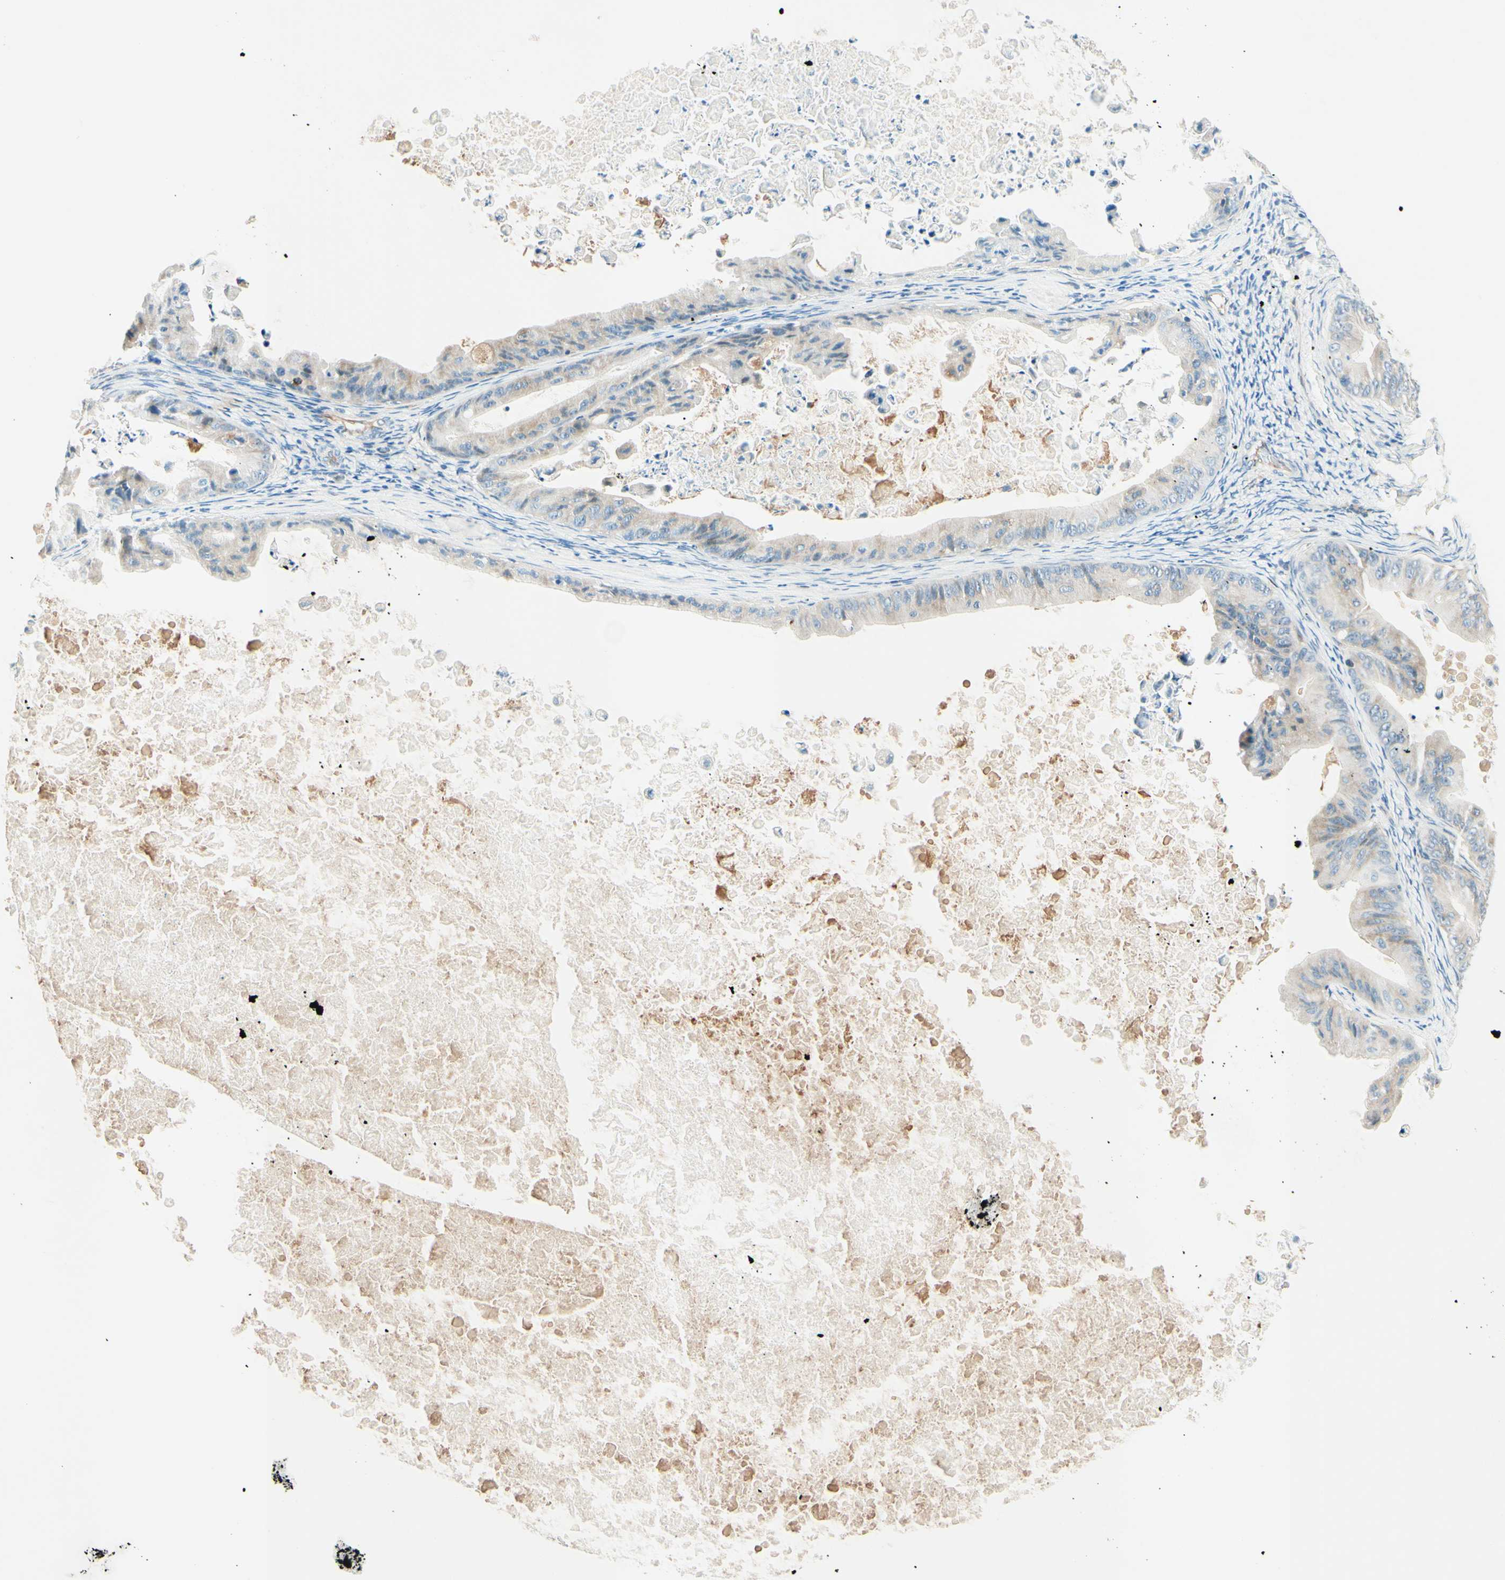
{"staining": {"intensity": "negative", "quantity": "none", "location": "none"}, "tissue": "ovarian cancer", "cell_type": "Tumor cells", "image_type": "cancer", "snomed": [{"axis": "morphology", "description": "Cystadenocarcinoma, mucinous, NOS"}, {"axis": "topography", "description": "Ovary"}], "caption": "IHC image of human ovarian cancer stained for a protein (brown), which exhibits no positivity in tumor cells.", "gene": "TAOK2", "patient": {"sex": "female", "age": 37}}